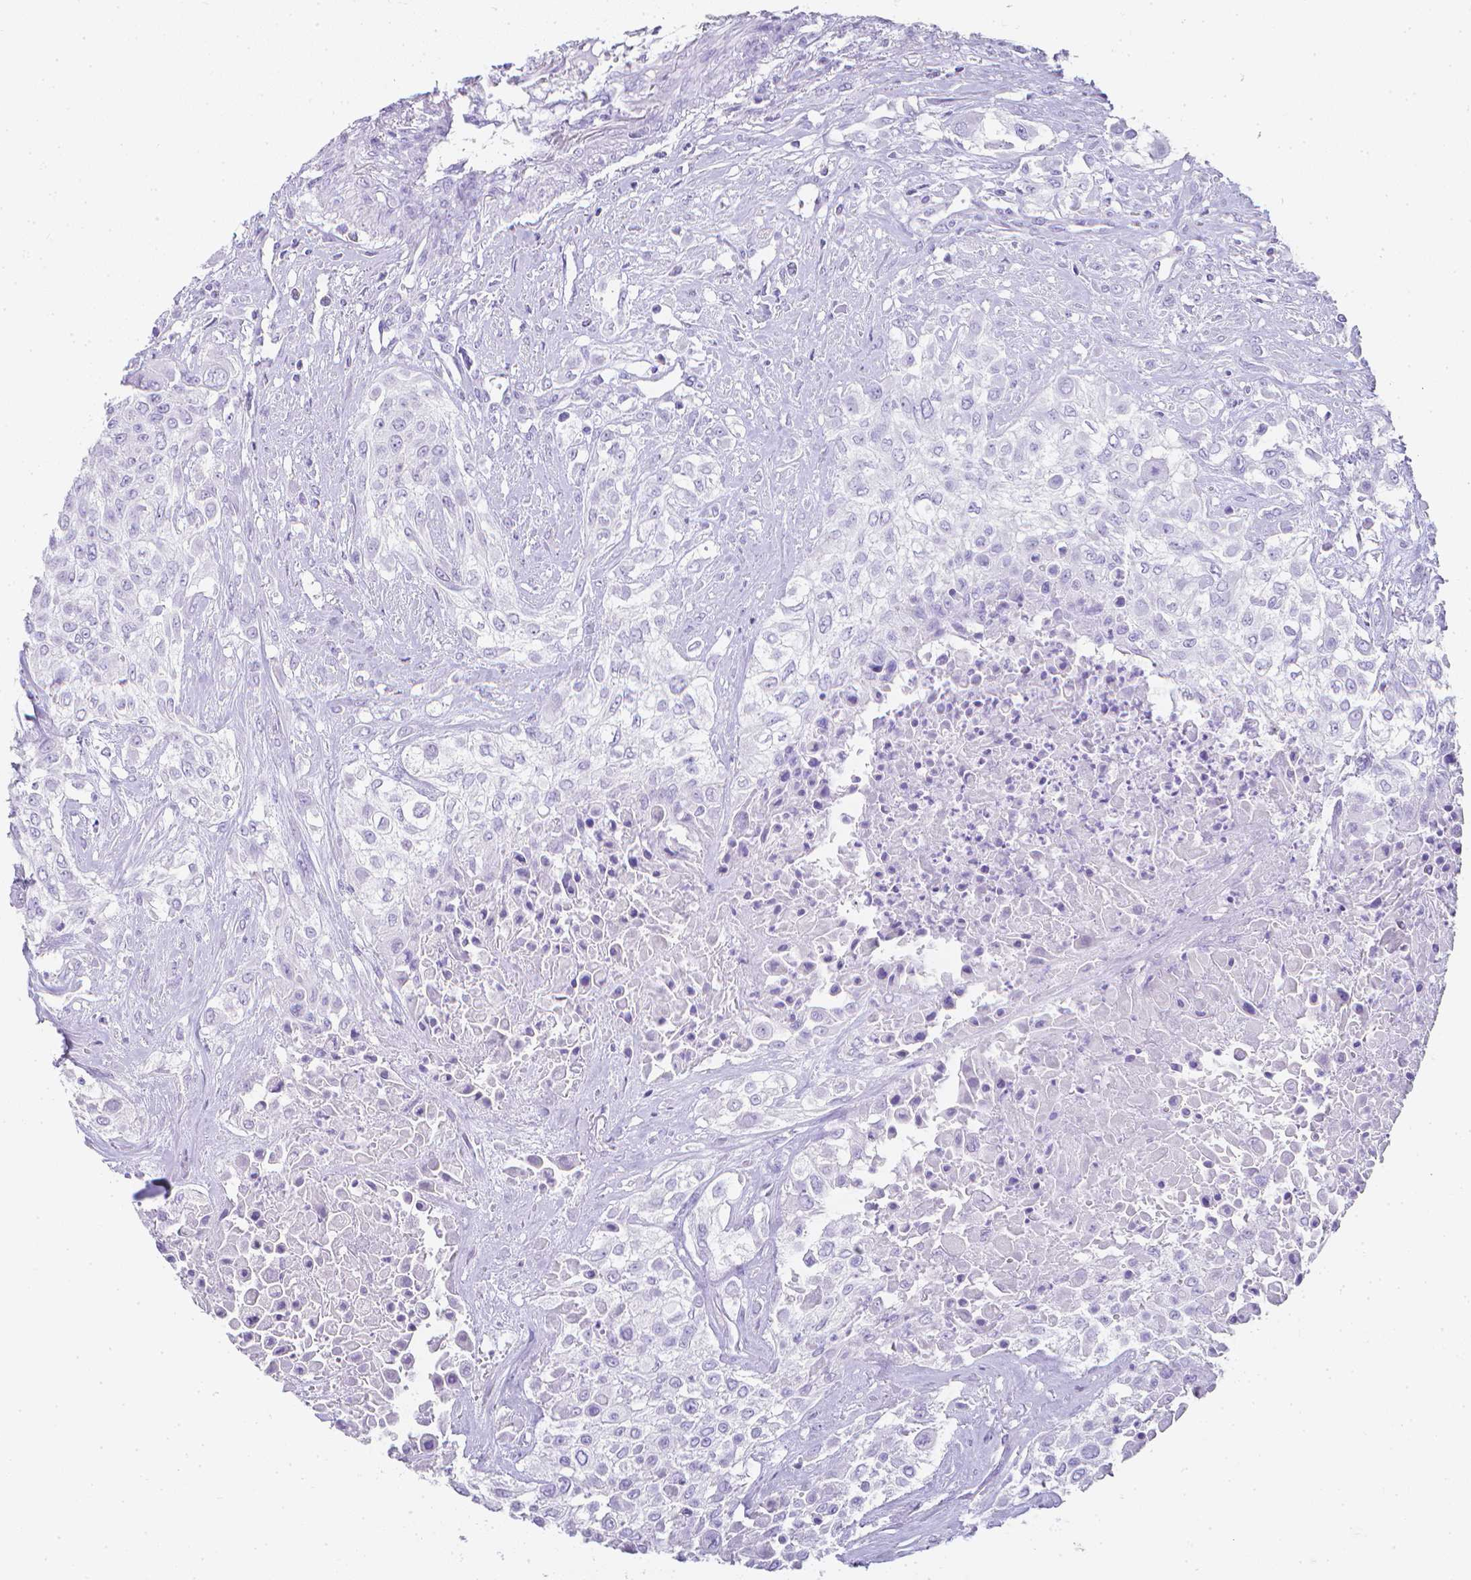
{"staining": {"intensity": "negative", "quantity": "none", "location": "none"}, "tissue": "urothelial cancer", "cell_type": "Tumor cells", "image_type": "cancer", "snomed": [{"axis": "morphology", "description": "Urothelial carcinoma, High grade"}, {"axis": "topography", "description": "Urinary bladder"}], "caption": "A high-resolution image shows immunohistochemistry (IHC) staining of urothelial cancer, which shows no significant positivity in tumor cells.", "gene": "LGALS4", "patient": {"sex": "male", "age": 57}}